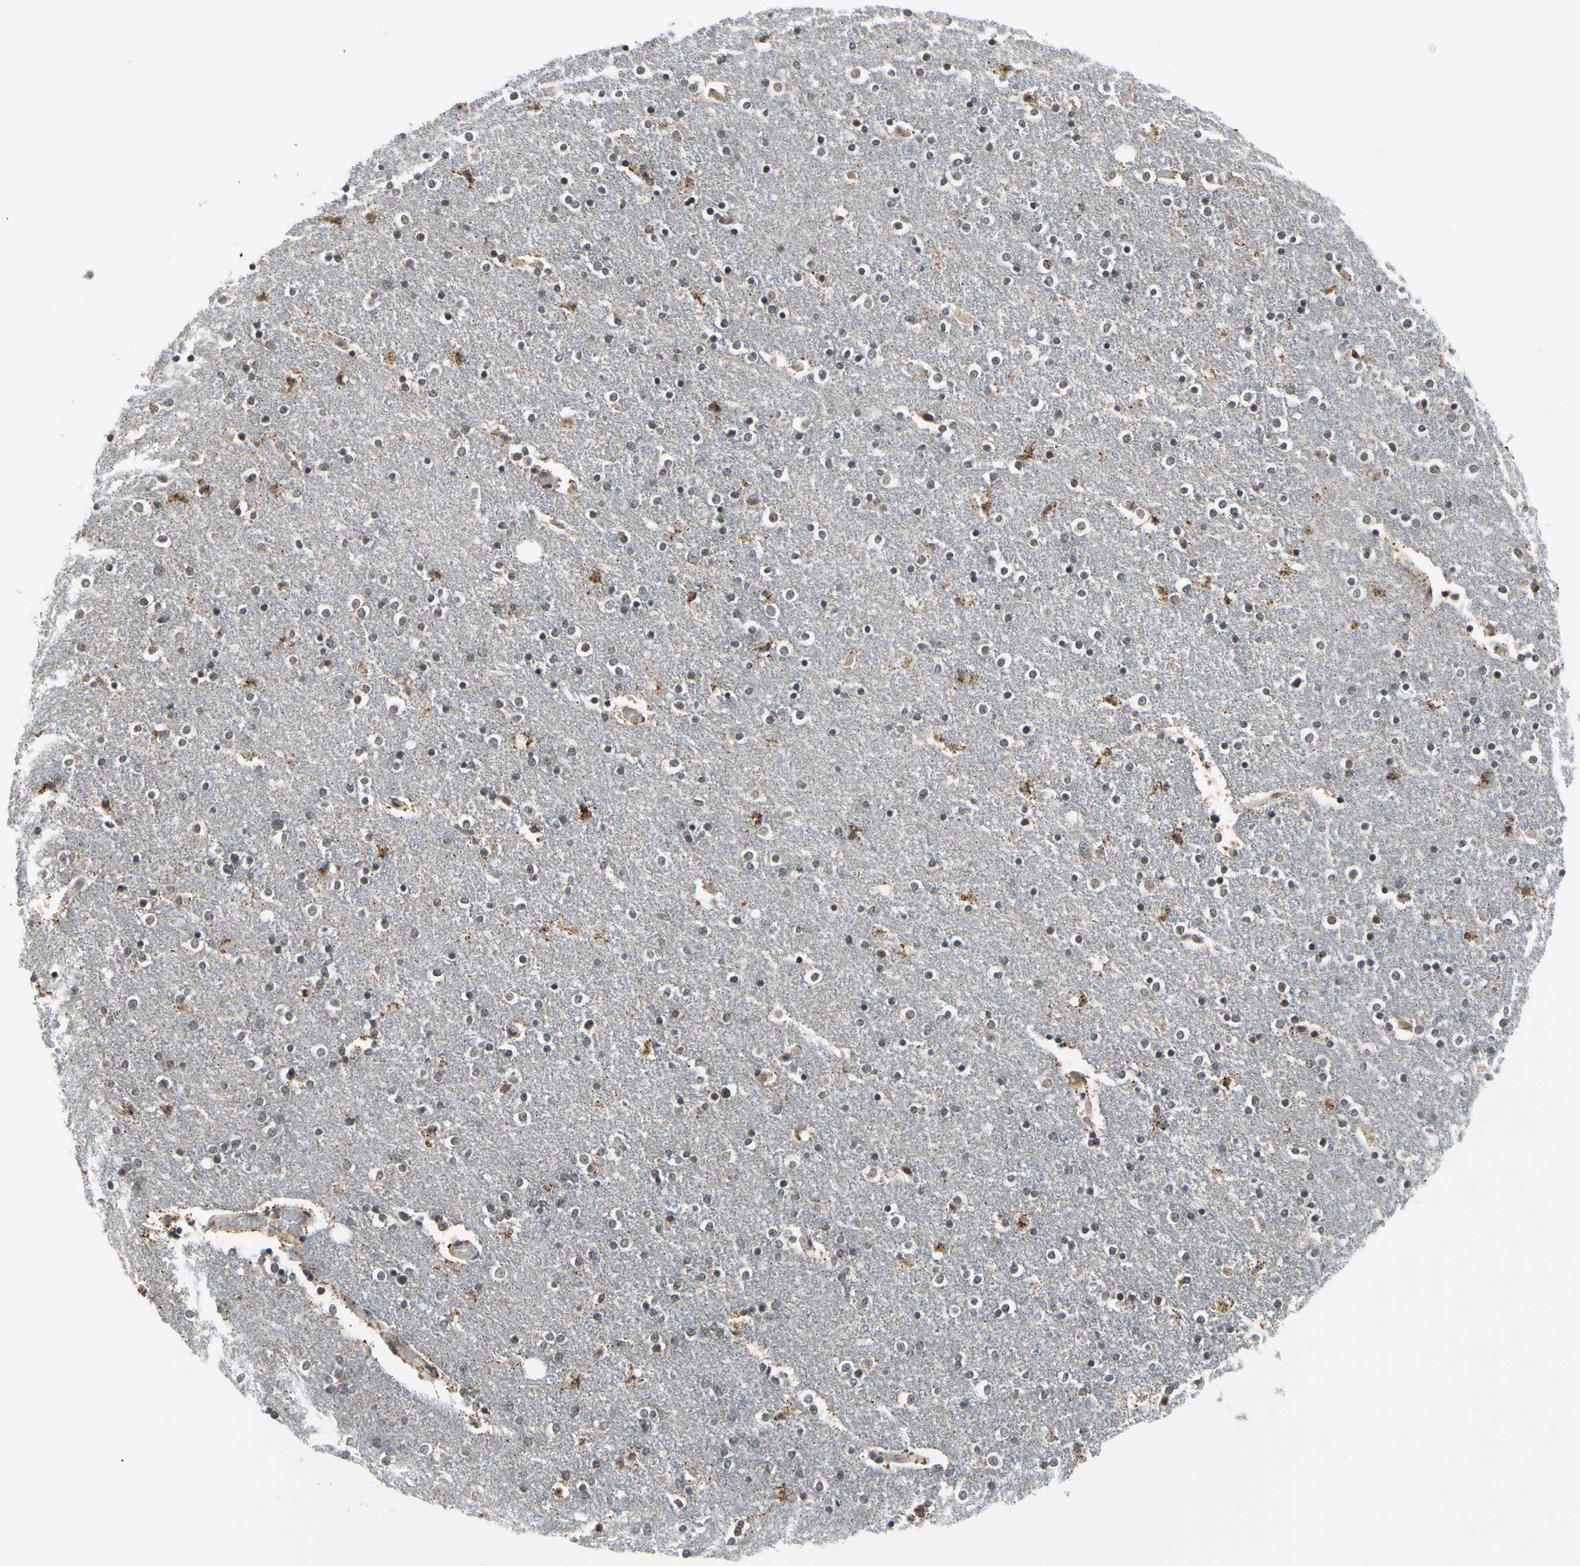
{"staining": {"intensity": "strong", "quantity": ">75%", "location": "nuclear"}, "tissue": "caudate", "cell_type": "Glial cells", "image_type": "normal", "snomed": [{"axis": "morphology", "description": "Normal tissue, NOS"}, {"axis": "topography", "description": "Lateral ventricle wall"}], "caption": "Benign caudate was stained to show a protein in brown. There is high levels of strong nuclear positivity in approximately >75% of glial cells. (Stains: DAB (3,3'-diaminobenzidine) in brown, nuclei in blue, Microscopy: brightfield microscopy at high magnification).", "gene": "TAF12", "patient": {"sex": "female", "age": 54}}